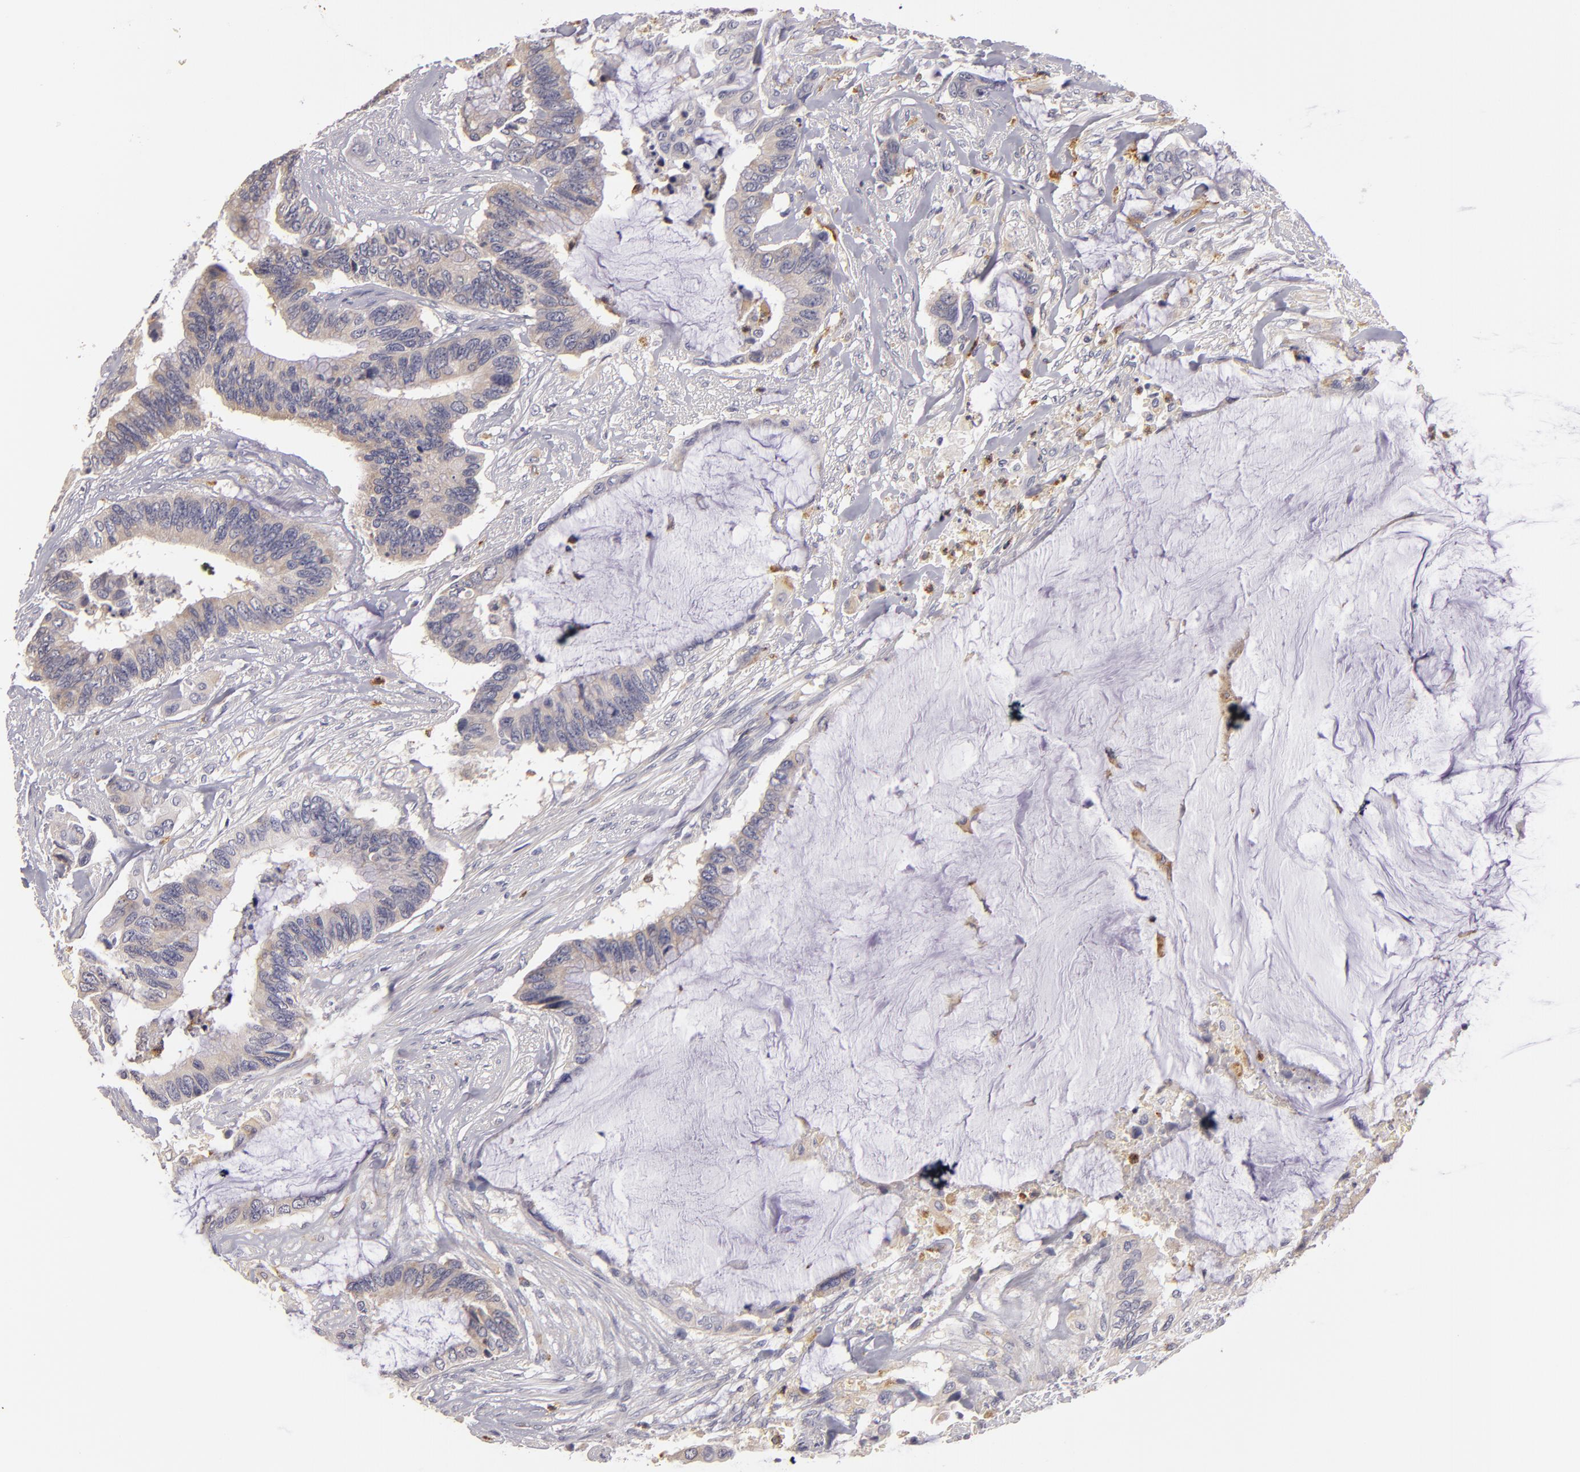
{"staining": {"intensity": "weak", "quantity": "25%-75%", "location": "cytoplasmic/membranous"}, "tissue": "colorectal cancer", "cell_type": "Tumor cells", "image_type": "cancer", "snomed": [{"axis": "morphology", "description": "Adenocarcinoma, NOS"}, {"axis": "topography", "description": "Rectum"}], "caption": "Colorectal adenocarcinoma stained for a protein exhibits weak cytoplasmic/membranous positivity in tumor cells. Immunohistochemistry (ihc) stains the protein of interest in brown and the nuclei are stained blue.", "gene": "TLR8", "patient": {"sex": "female", "age": 59}}